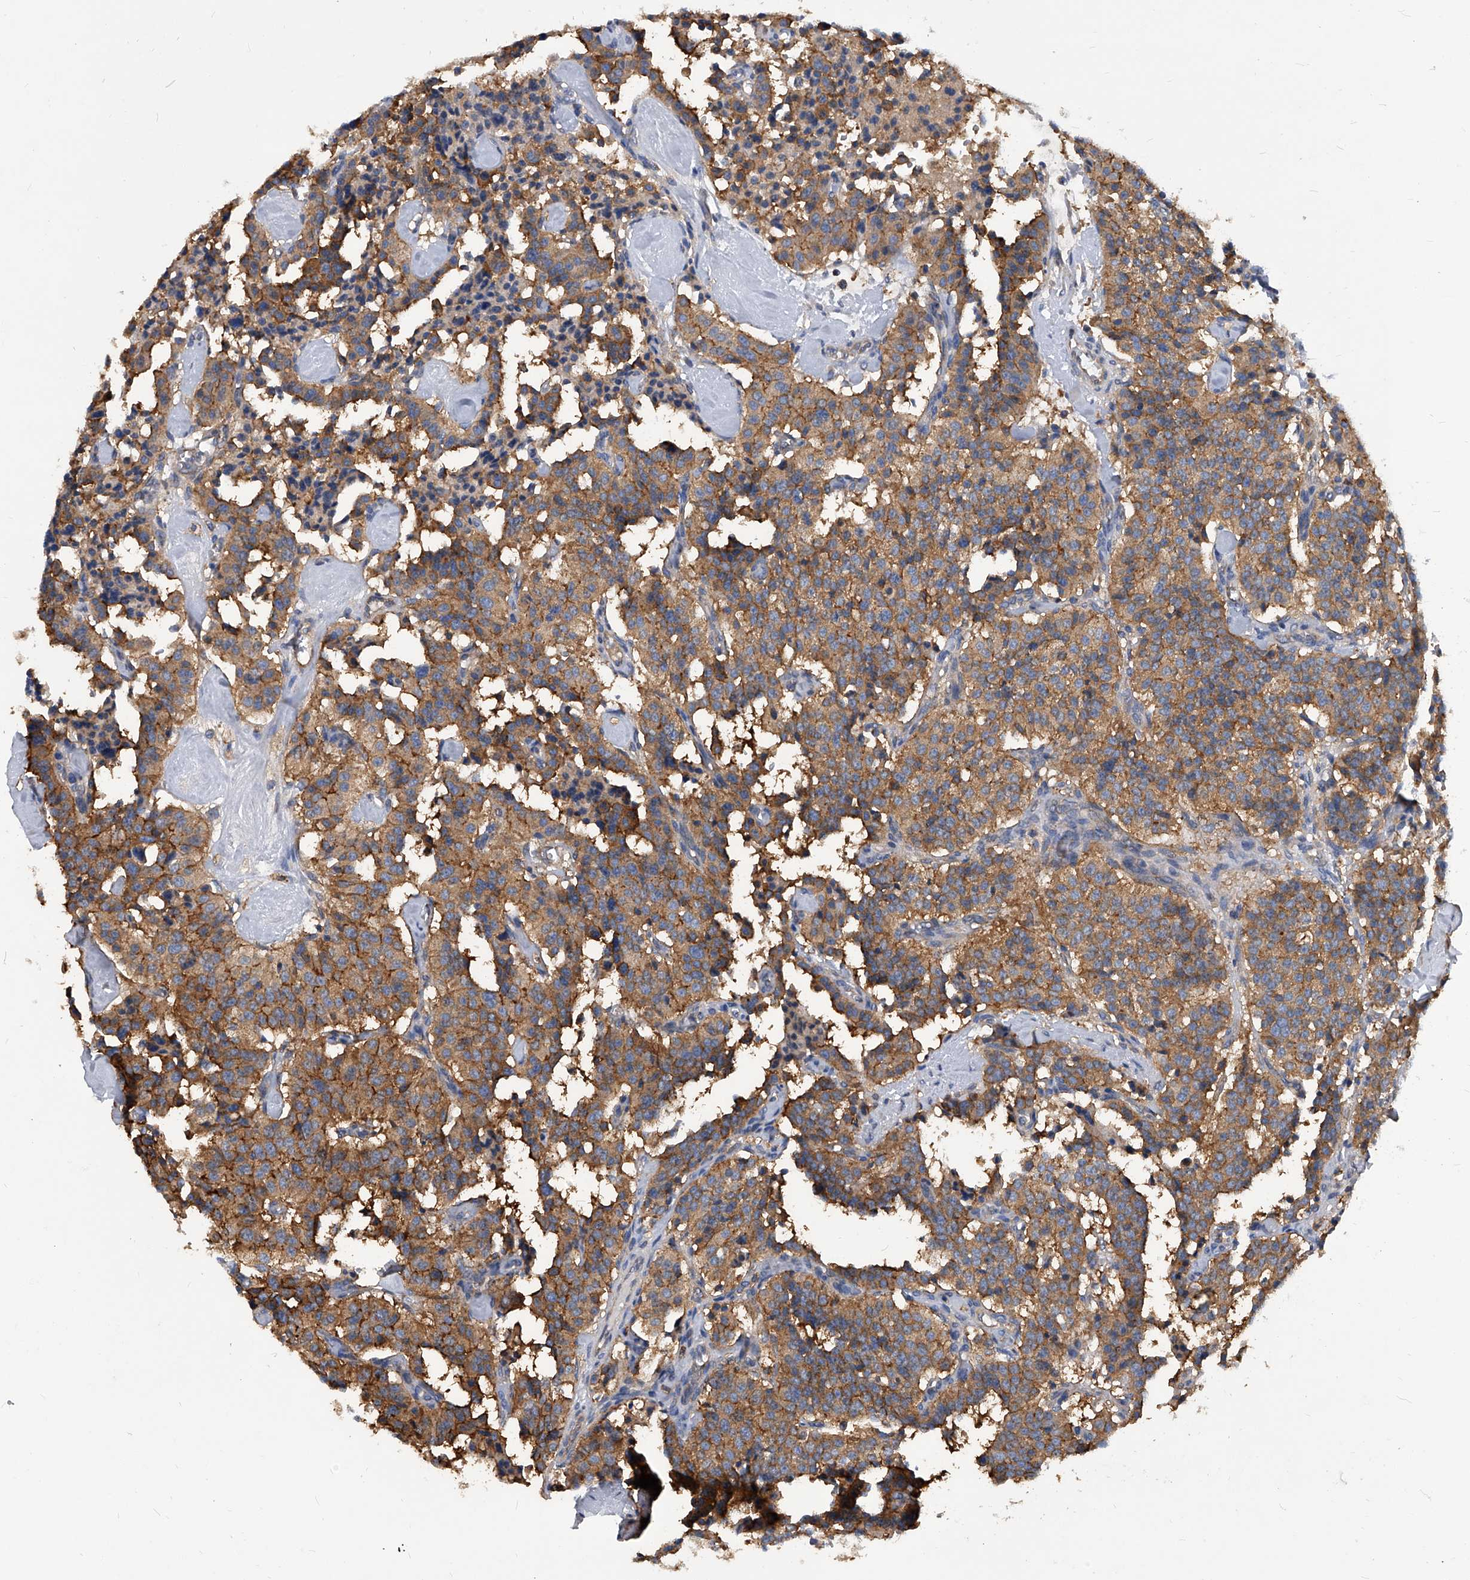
{"staining": {"intensity": "moderate", "quantity": ">75%", "location": "cytoplasmic/membranous"}, "tissue": "carcinoid", "cell_type": "Tumor cells", "image_type": "cancer", "snomed": [{"axis": "morphology", "description": "Carcinoid, malignant, NOS"}, {"axis": "topography", "description": "Lung"}], "caption": "The immunohistochemical stain highlights moderate cytoplasmic/membranous positivity in tumor cells of carcinoid tissue. The staining is performed using DAB (3,3'-diaminobenzidine) brown chromogen to label protein expression. The nuclei are counter-stained blue using hematoxylin.", "gene": "ATG5", "patient": {"sex": "male", "age": 30}}